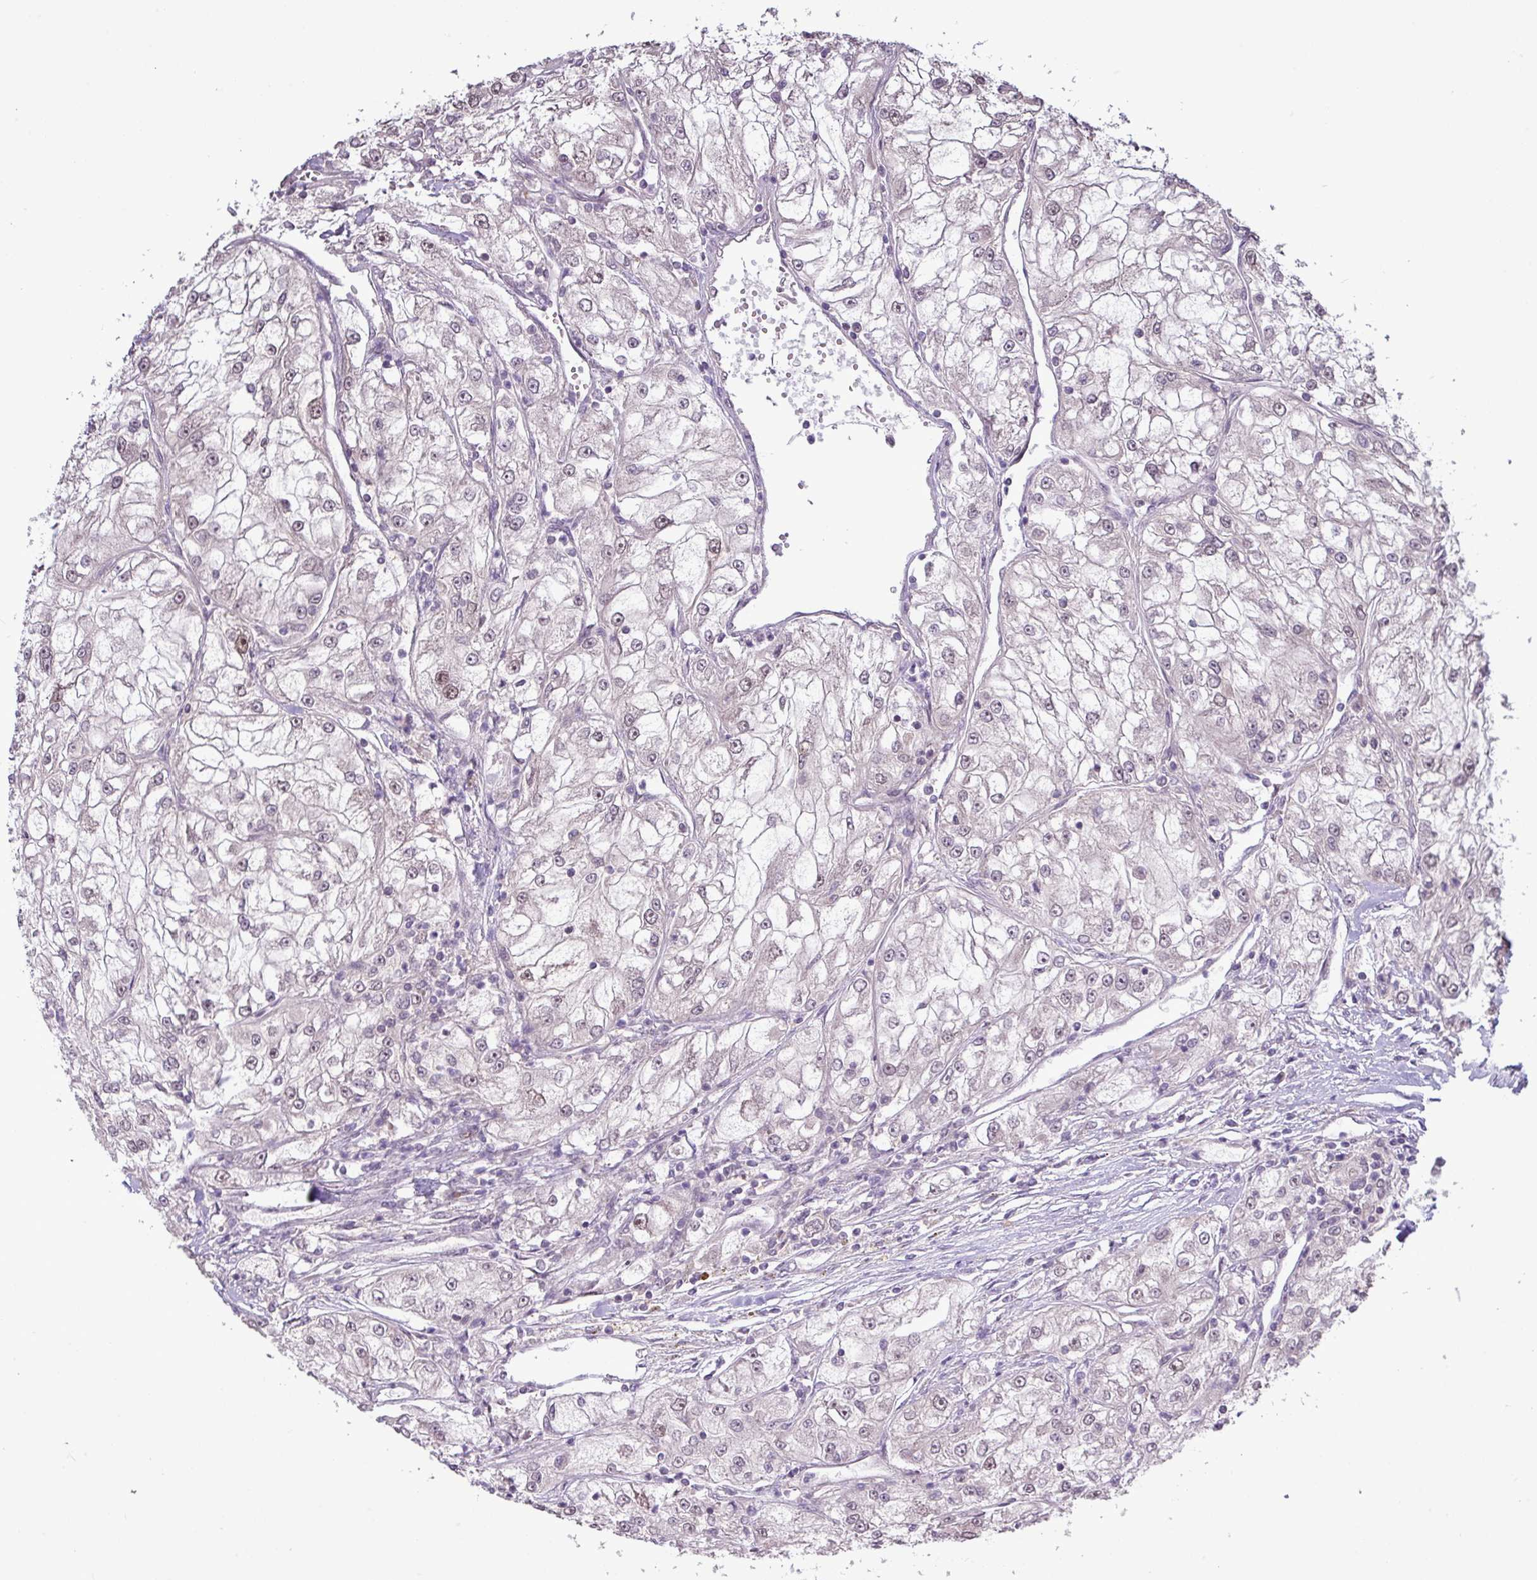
{"staining": {"intensity": "moderate", "quantity": "<25%", "location": "cytoplasmic/membranous,nuclear"}, "tissue": "renal cancer", "cell_type": "Tumor cells", "image_type": "cancer", "snomed": [{"axis": "morphology", "description": "Adenocarcinoma, NOS"}, {"axis": "topography", "description": "Kidney"}], "caption": "An immunohistochemistry (IHC) image of tumor tissue is shown. Protein staining in brown shows moderate cytoplasmic/membranous and nuclear positivity in renal cancer (adenocarcinoma) within tumor cells. The staining is performed using DAB brown chromogen to label protein expression. The nuclei are counter-stained blue using hematoxylin.", "gene": "RIPPLY1", "patient": {"sex": "female", "age": 72}}